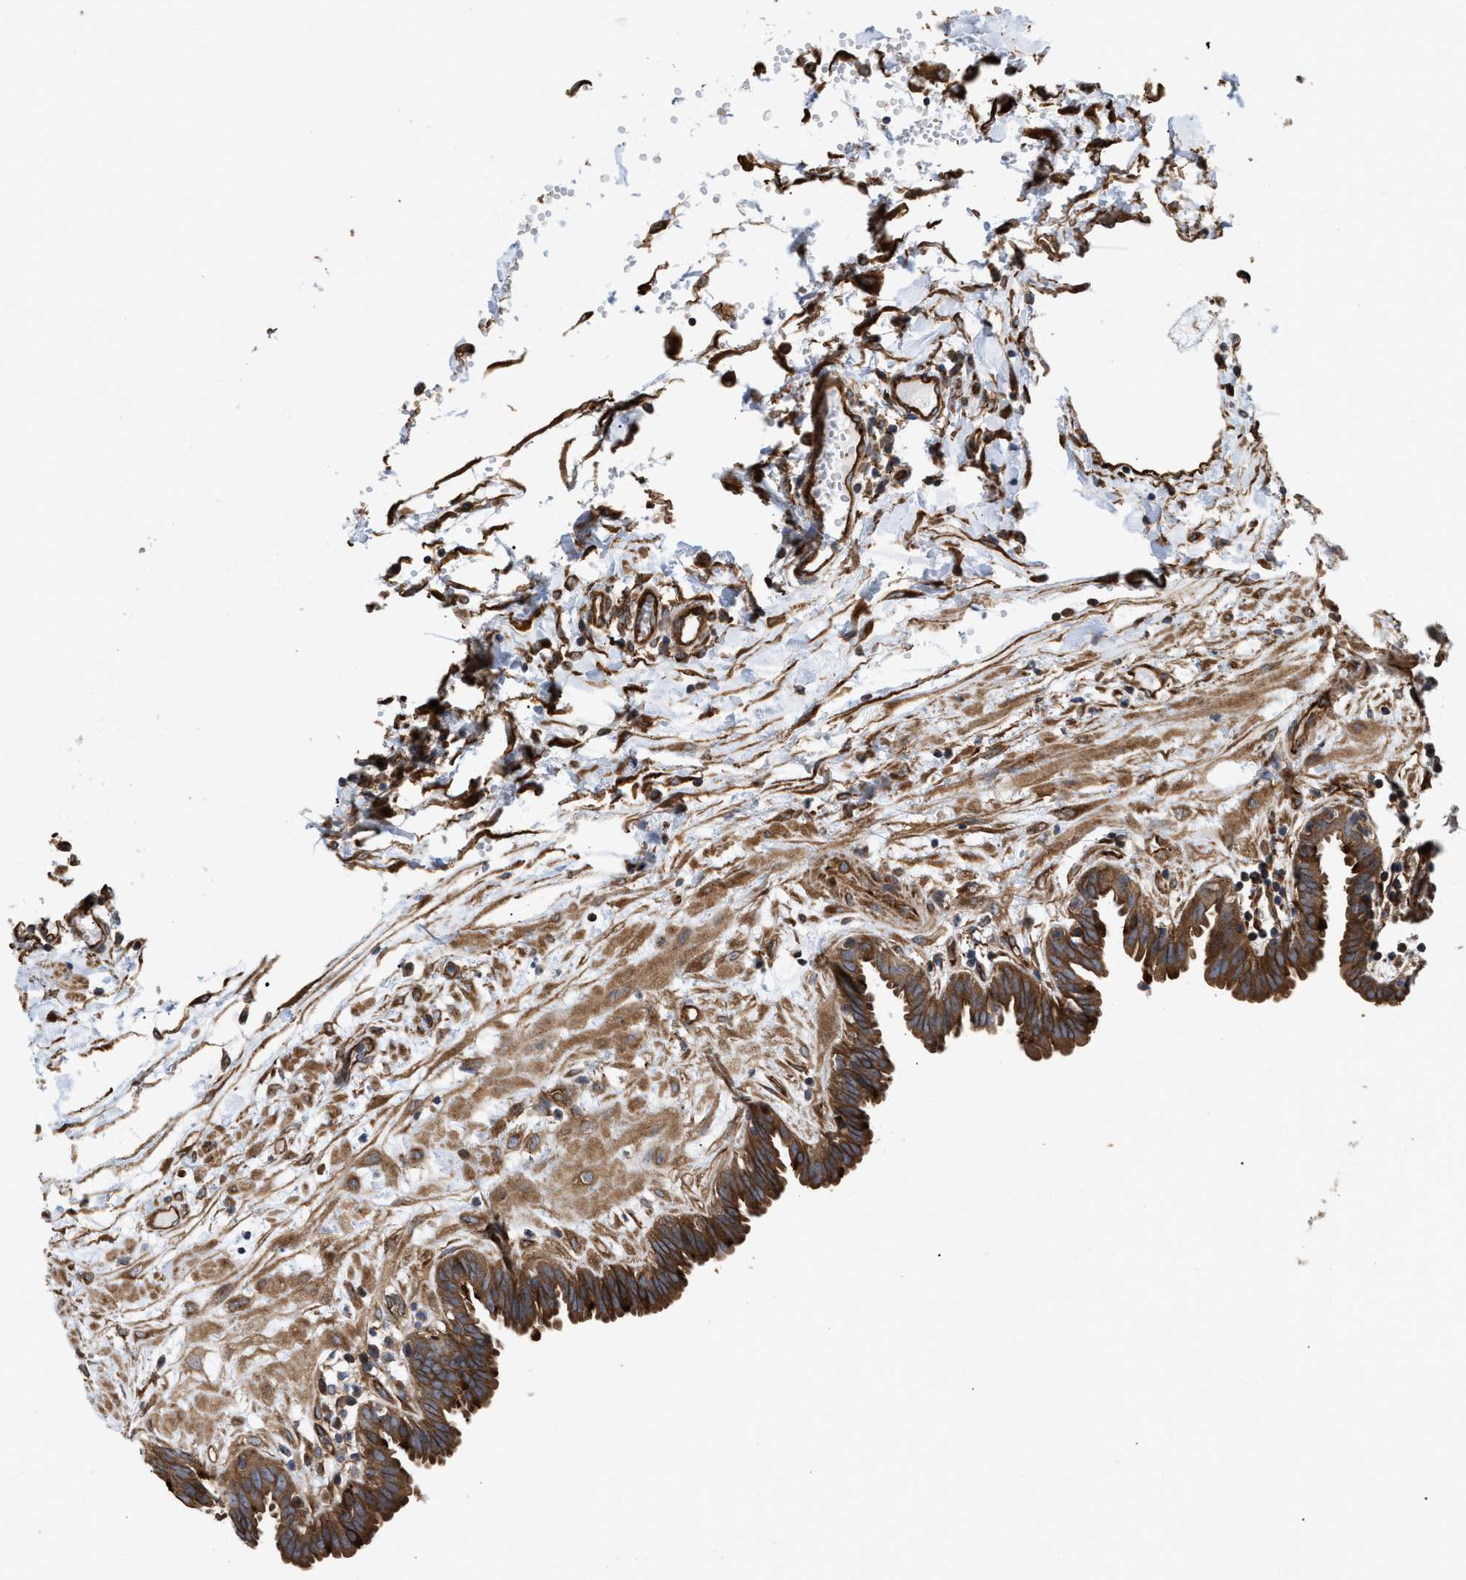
{"staining": {"intensity": "strong", "quantity": ">75%", "location": "cytoplasmic/membranous"}, "tissue": "fallopian tube", "cell_type": "Glandular cells", "image_type": "normal", "snomed": [{"axis": "morphology", "description": "Normal tissue, NOS"}, {"axis": "topography", "description": "Fallopian tube"}, {"axis": "topography", "description": "Placenta"}], "caption": "Brown immunohistochemical staining in benign human fallopian tube reveals strong cytoplasmic/membranous staining in about >75% of glandular cells. (DAB IHC, brown staining for protein, blue staining for nuclei).", "gene": "EPS15L1", "patient": {"sex": "female", "age": 32}}